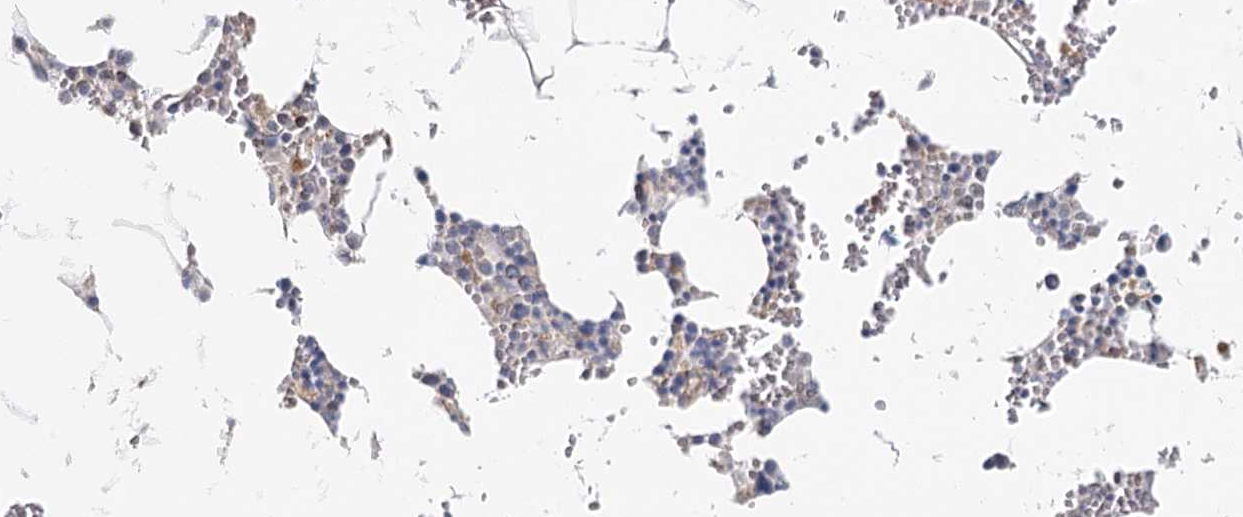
{"staining": {"intensity": "negative", "quantity": "none", "location": "none"}, "tissue": "bone marrow", "cell_type": "Hematopoietic cells", "image_type": "normal", "snomed": [{"axis": "morphology", "description": "Normal tissue, NOS"}, {"axis": "topography", "description": "Bone marrow"}], "caption": "Immunohistochemical staining of unremarkable human bone marrow reveals no significant staining in hematopoietic cells. Nuclei are stained in blue.", "gene": "DAPK1", "patient": {"sex": "male", "age": 70}}